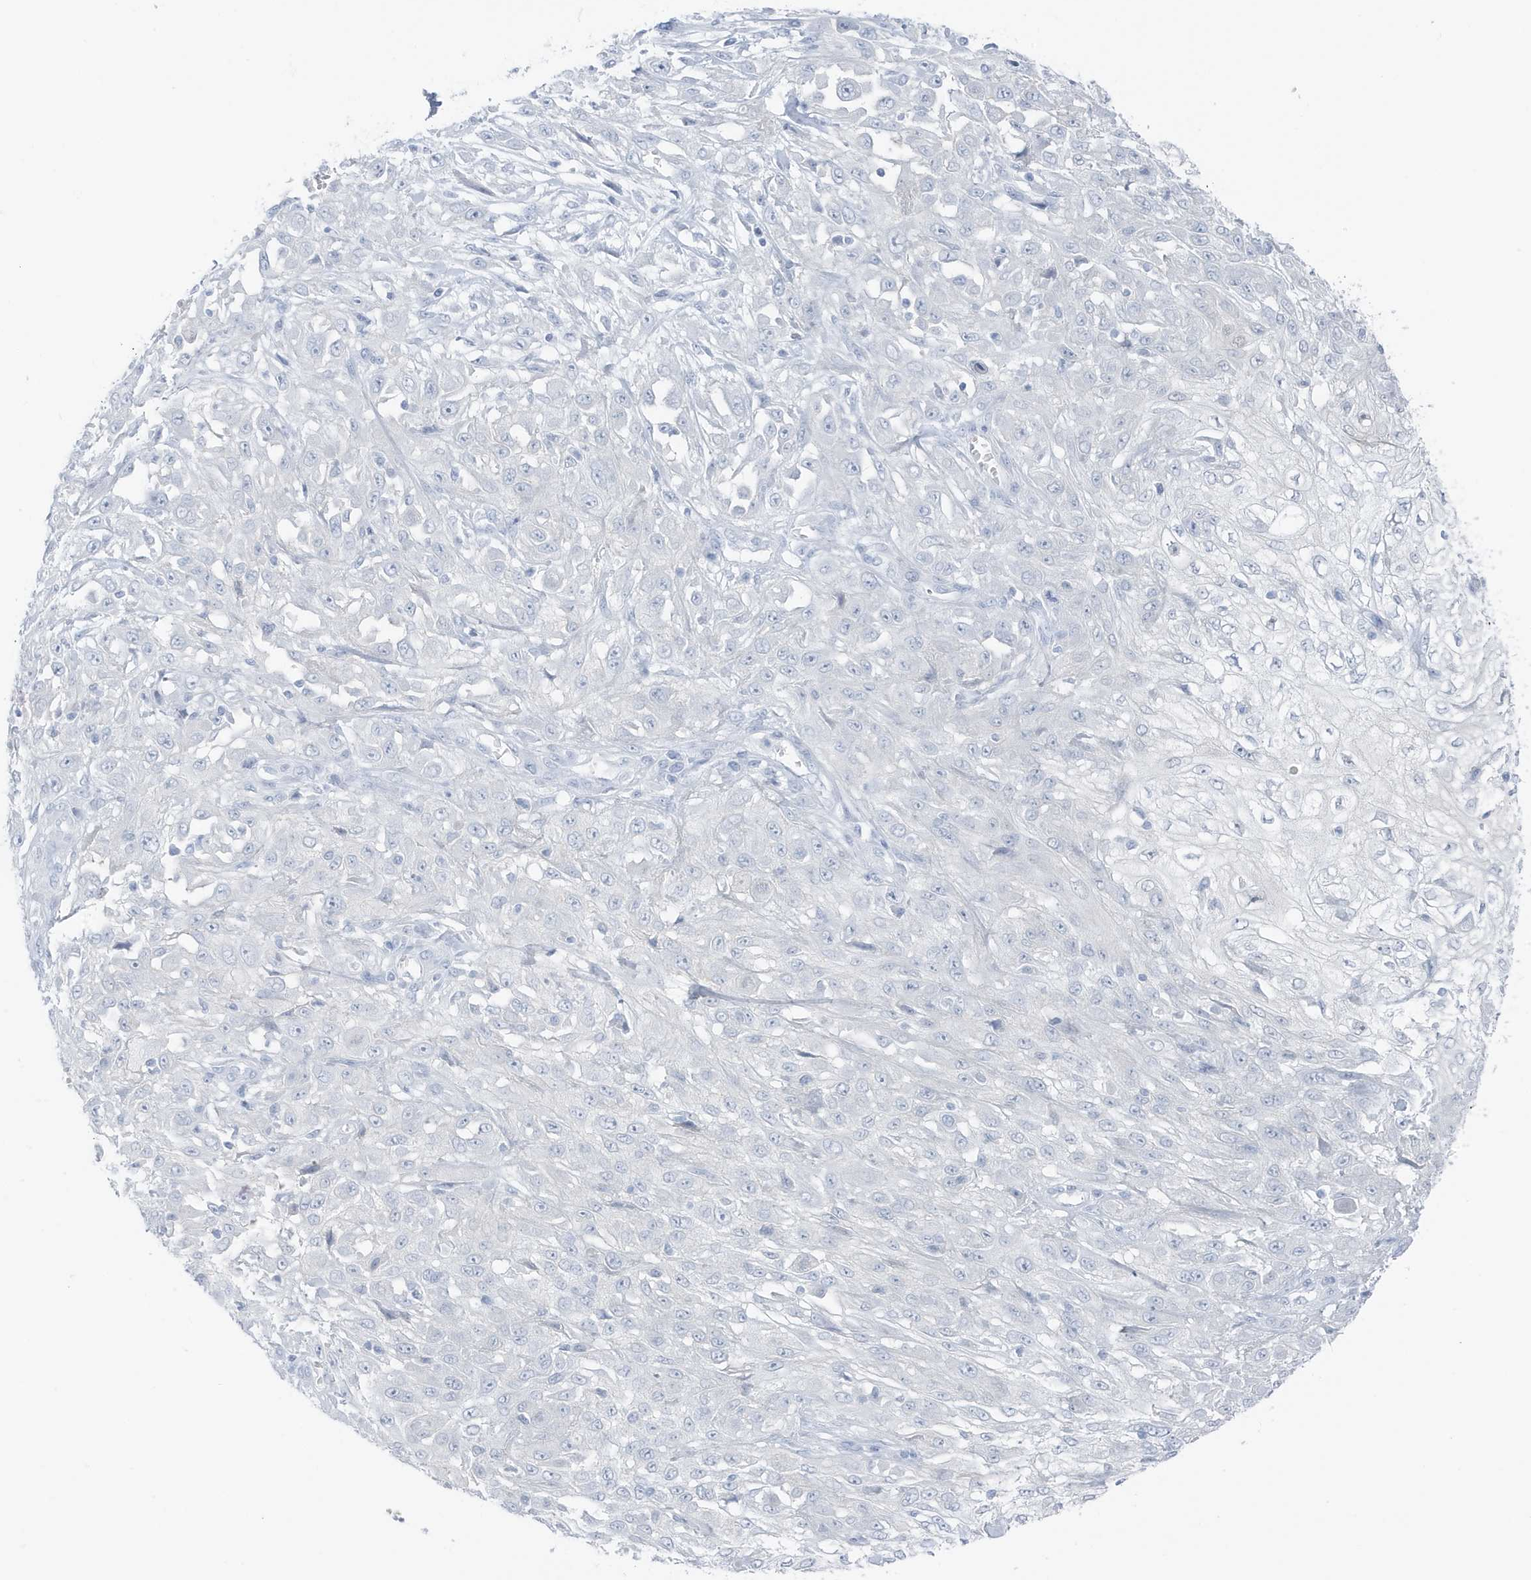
{"staining": {"intensity": "negative", "quantity": "none", "location": "none"}, "tissue": "skin cancer", "cell_type": "Tumor cells", "image_type": "cancer", "snomed": [{"axis": "morphology", "description": "Squamous cell carcinoma, NOS"}, {"axis": "morphology", "description": "Squamous cell carcinoma, metastatic, NOS"}, {"axis": "topography", "description": "Skin"}, {"axis": "topography", "description": "Lymph node"}], "caption": "This is a photomicrograph of IHC staining of squamous cell carcinoma (skin), which shows no positivity in tumor cells.", "gene": "ZFP64", "patient": {"sex": "male", "age": 75}}